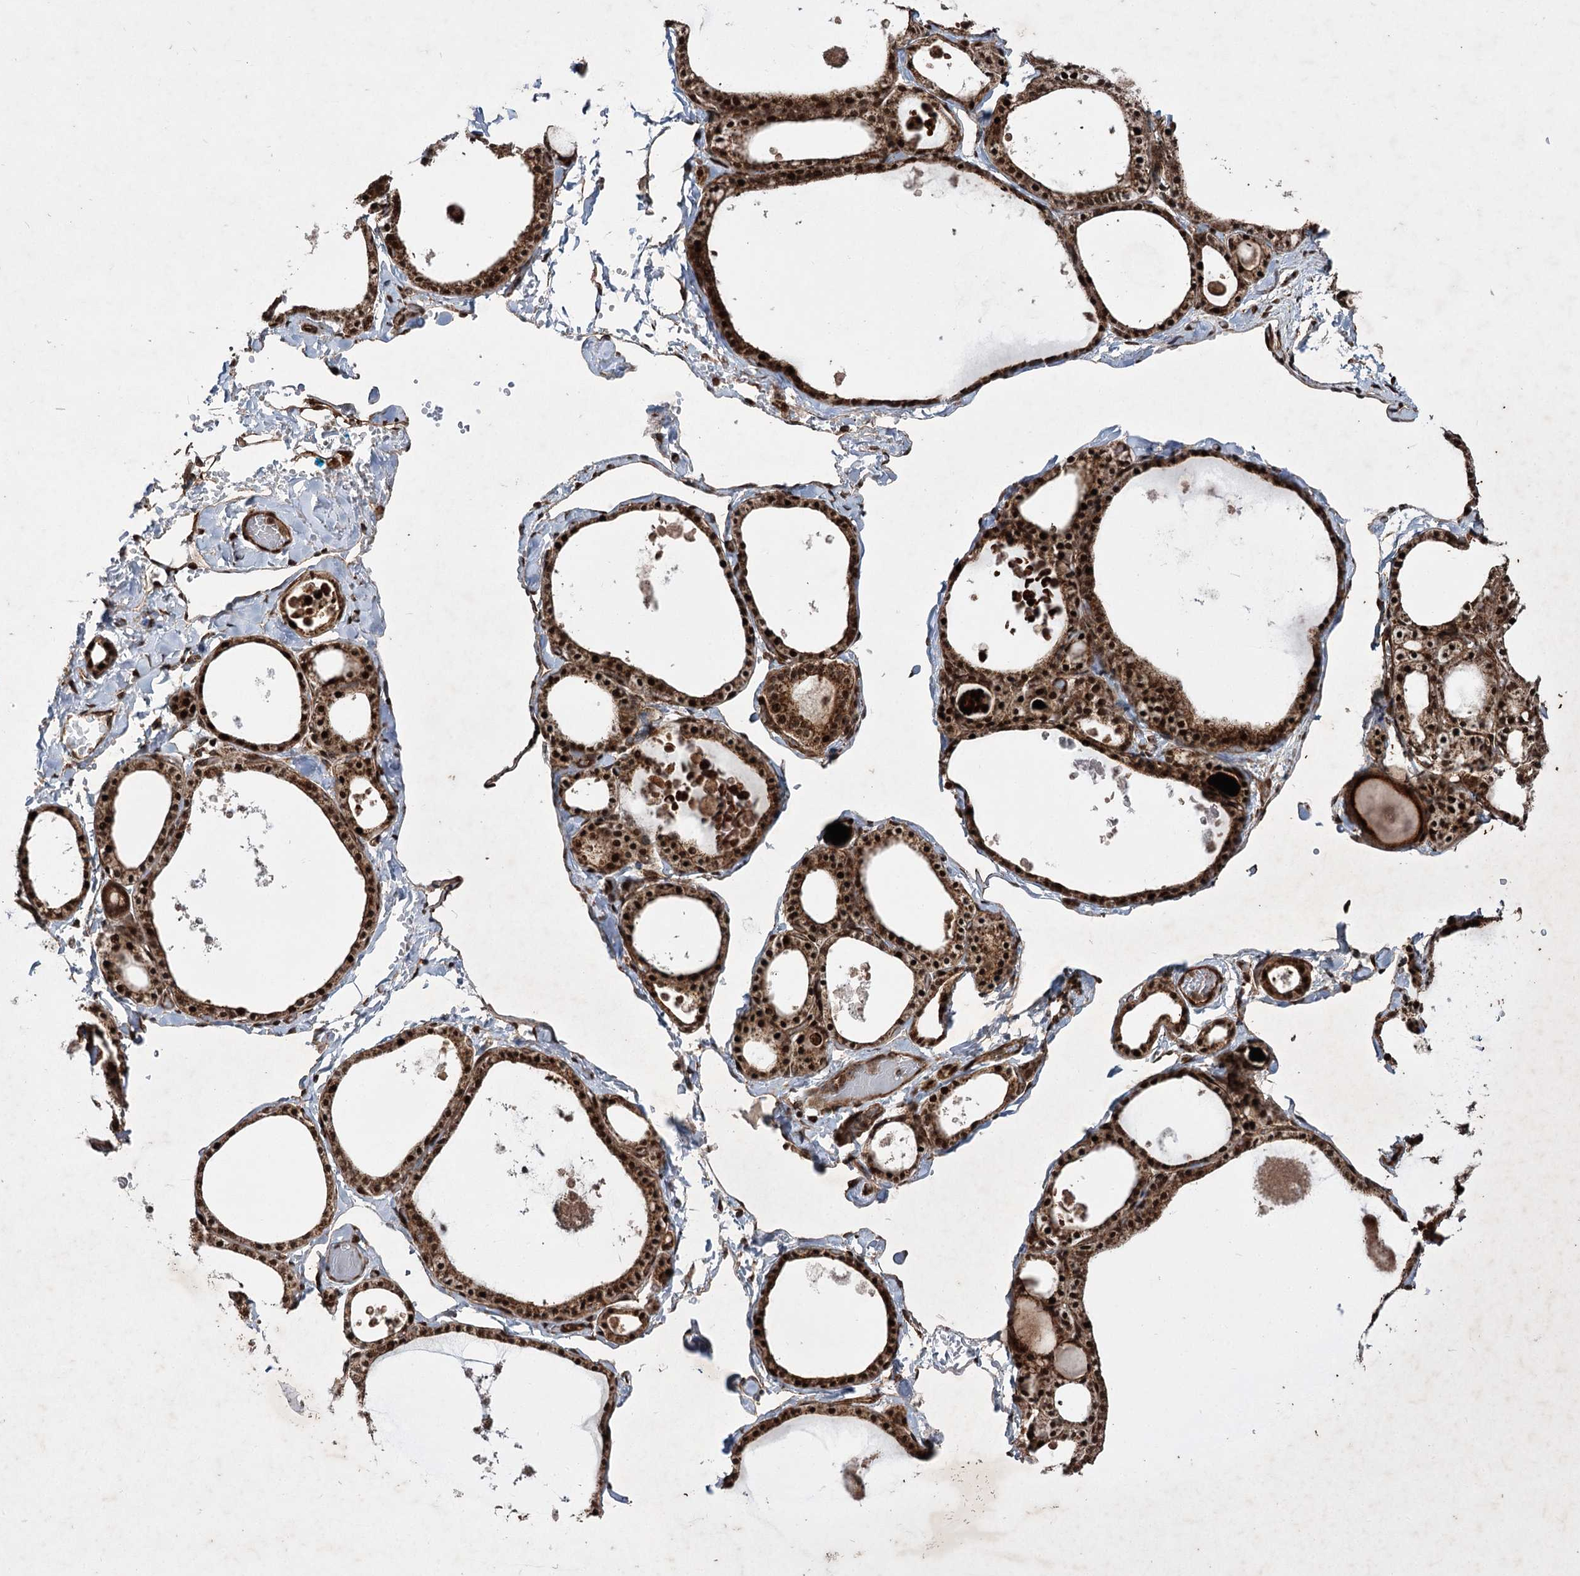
{"staining": {"intensity": "strong", "quantity": ">75%", "location": "cytoplasmic/membranous,nuclear"}, "tissue": "thyroid gland", "cell_type": "Glandular cells", "image_type": "normal", "snomed": [{"axis": "morphology", "description": "Normal tissue, NOS"}, {"axis": "topography", "description": "Thyroid gland"}], "caption": "This is a micrograph of immunohistochemistry staining of benign thyroid gland, which shows strong positivity in the cytoplasmic/membranous,nuclear of glandular cells.", "gene": "SERINC5", "patient": {"sex": "male", "age": 56}}